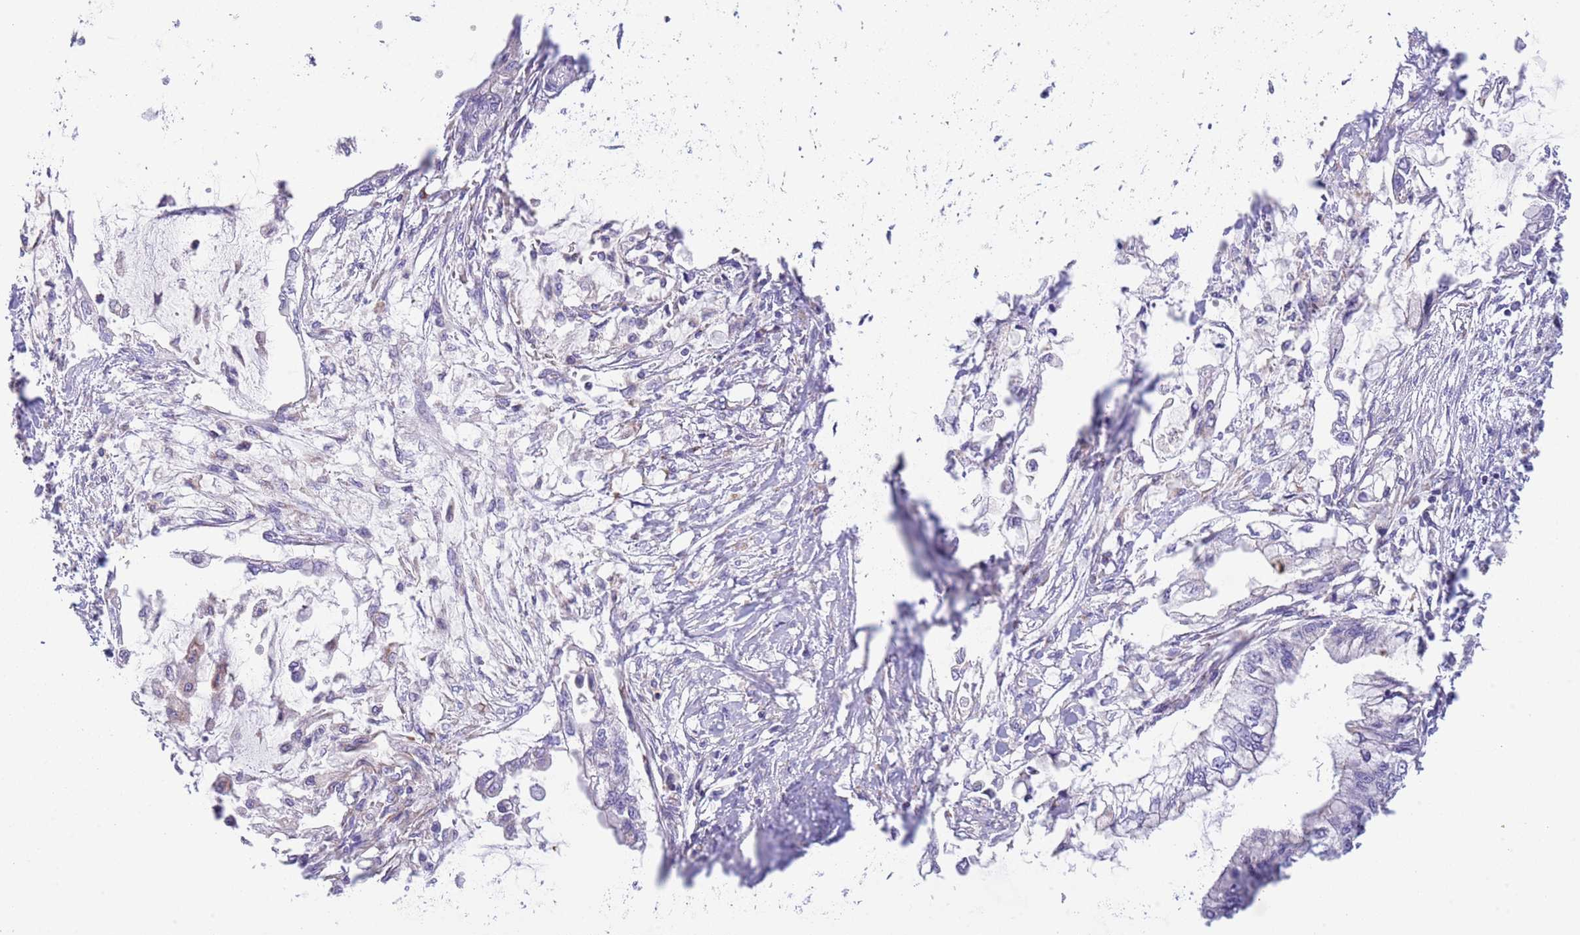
{"staining": {"intensity": "negative", "quantity": "none", "location": "none"}, "tissue": "pancreatic cancer", "cell_type": "Tumor cells", "image_type": "cancer", "snomed": [{"axis": "morphology", "description": "Adenocarcinoma, NOS"}, {"axis": "topography", "description": "Pancreas"}], "caption": "The photomicrograph demonstrates no staining of tumor cells in adenocarcinoma (pancreatic). (Immunohistochemistry (ihc), brightfield microscopy, high magnification).", "gene": "LHX6", "patient": {"sex": "male", "age": 48}}